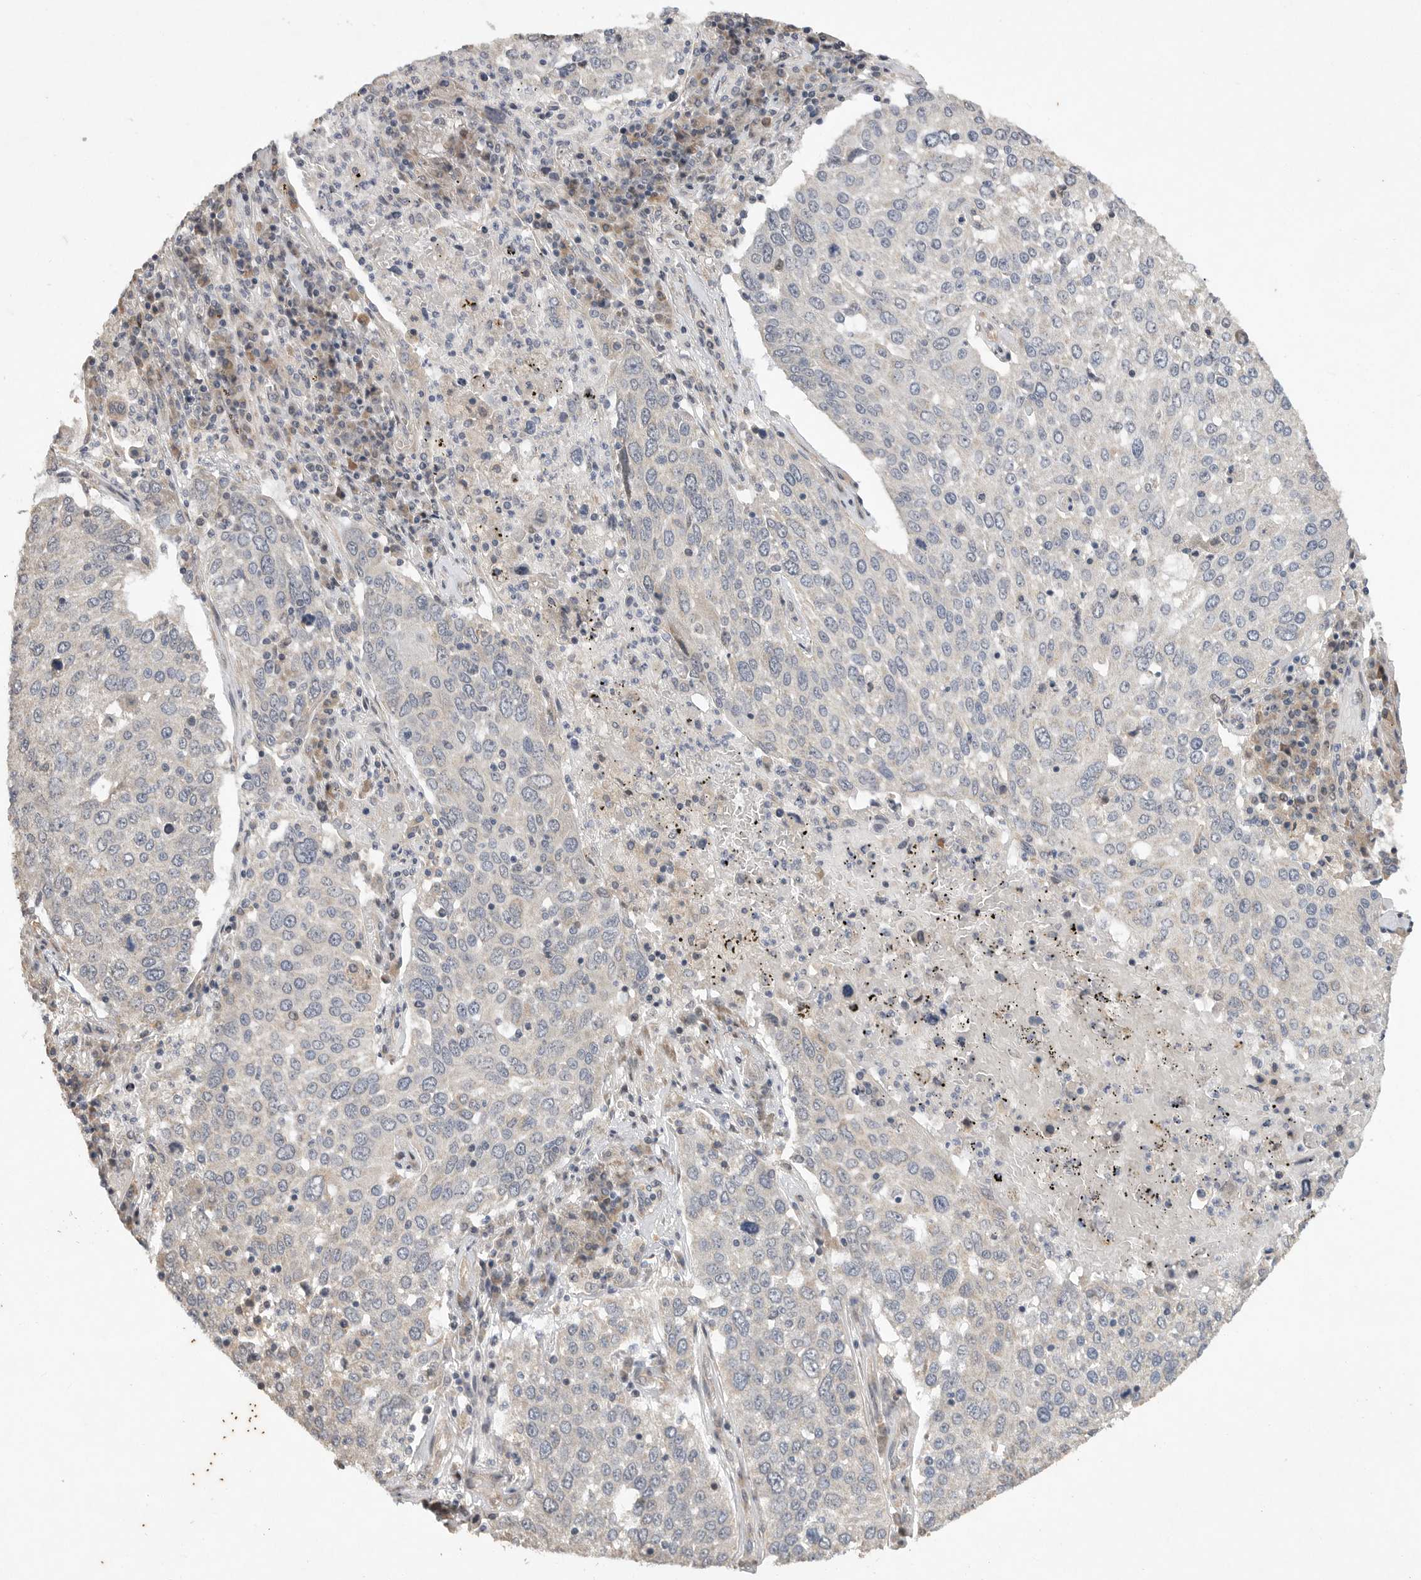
{"staining": {"intensity": "negative", "quantity": "none", "location": "none"}, "tissue": "lung cancer", "cell_type": "Tumor cells", "image_type": "cancer", "snomed": [{"axis": "morphology", "description": "Squamous cell carcinoma, NOS"}, {"axis": "topography", "description": "Lung"}], "caption": "Protein analysis of lung squamous cell carcinoma displays no significant staining in tumor cells. (DAB immunohistochemistry (IHC) visualized using brightfield microscopy, high magnification).", "gene": "EDEM3", "patient": {"sex": "male", "age": 65}}